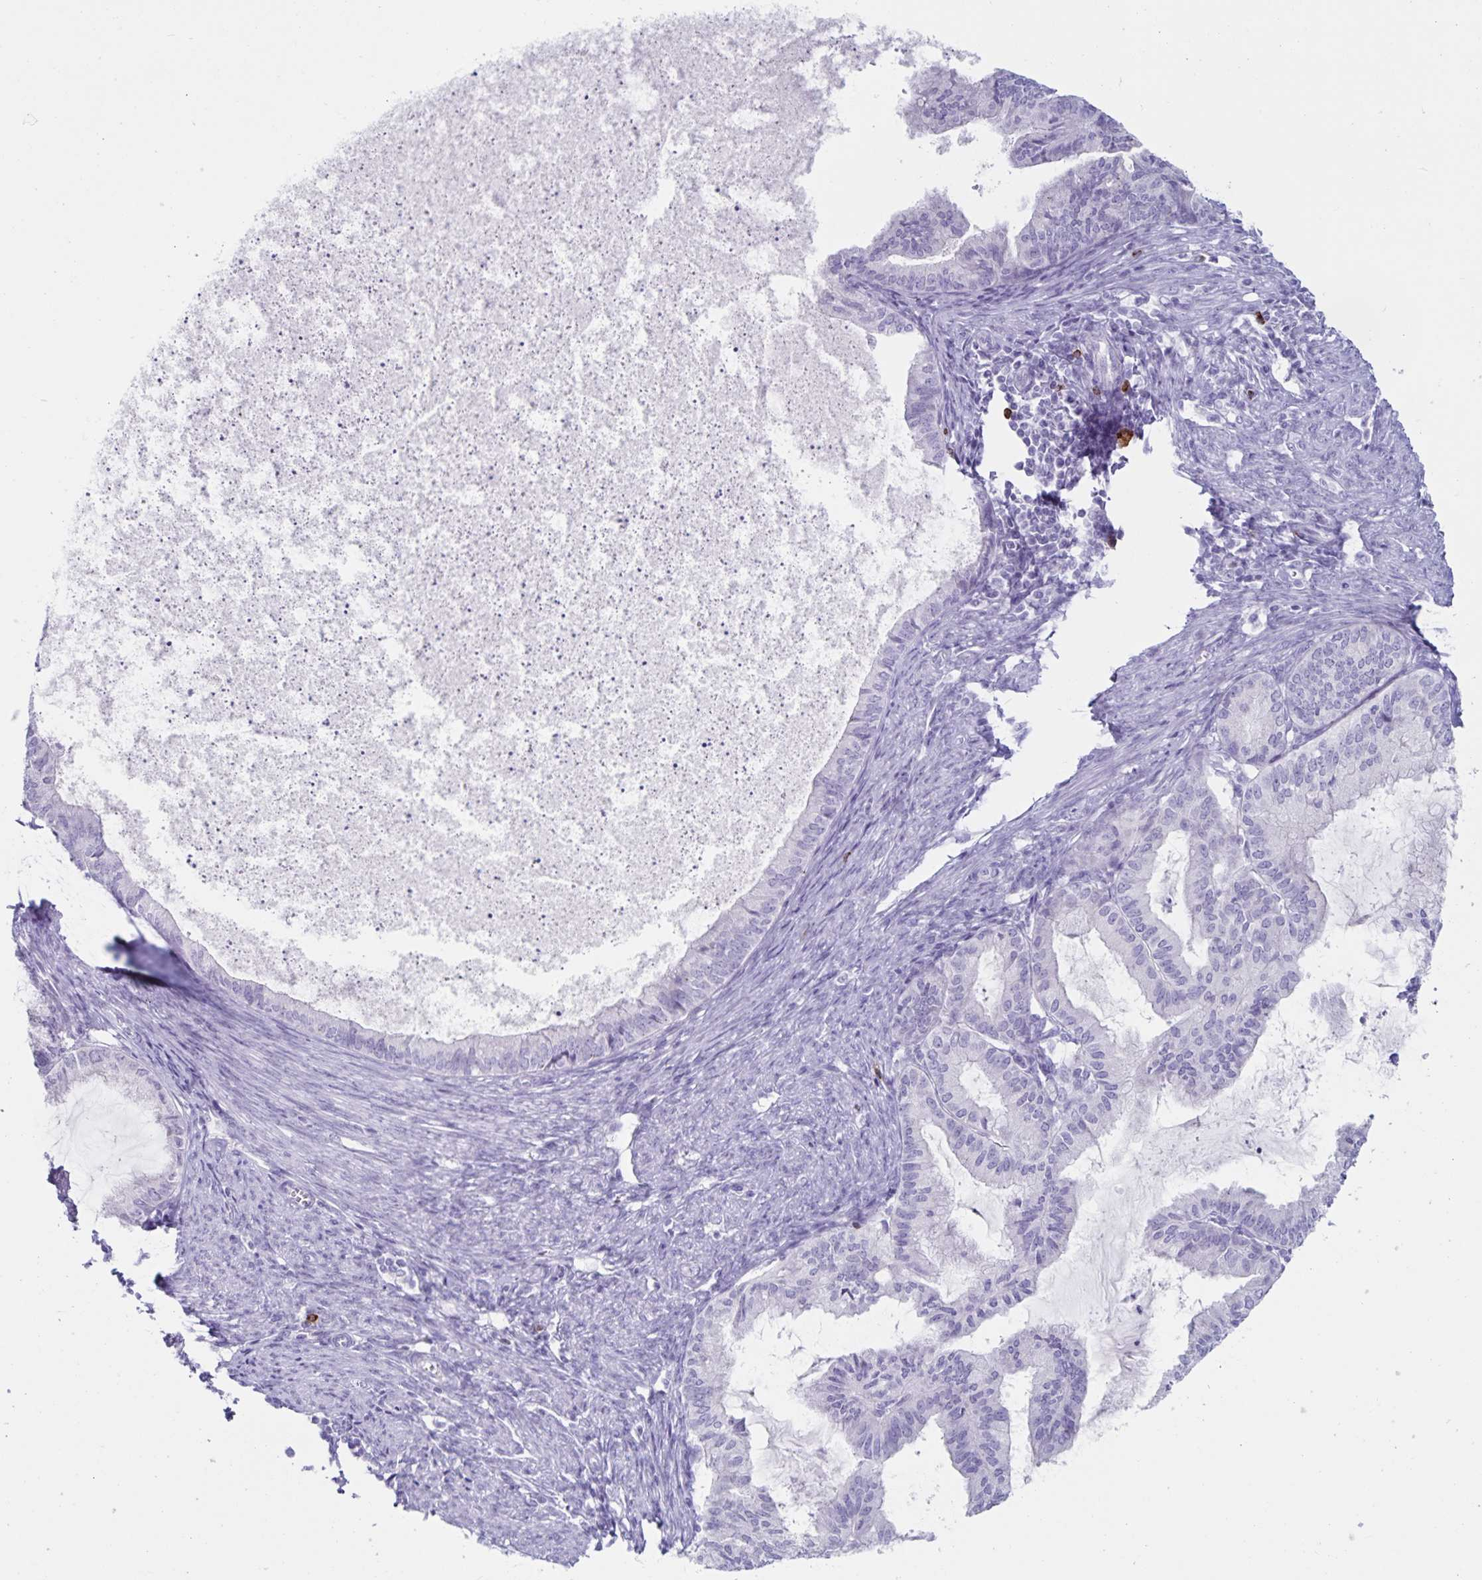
{"staining": {"intensity": "negative", "quantity": "none", "location": "none"}, "tissue": "endometrial cancer", "cell_type": "Tumor cells", "image_type": "cancer", "snomed": [{"axis": "morphology", "description": "Adenocarcinoma, NOS"}, {"axis": "topography", "description": "Endometrium"}], "caption": "Tumor cells are negative for protein expression in human adenocarcinoma (endometrial).", "gene": "GNLY", "patient": {"sex": "female", "age": 86}}